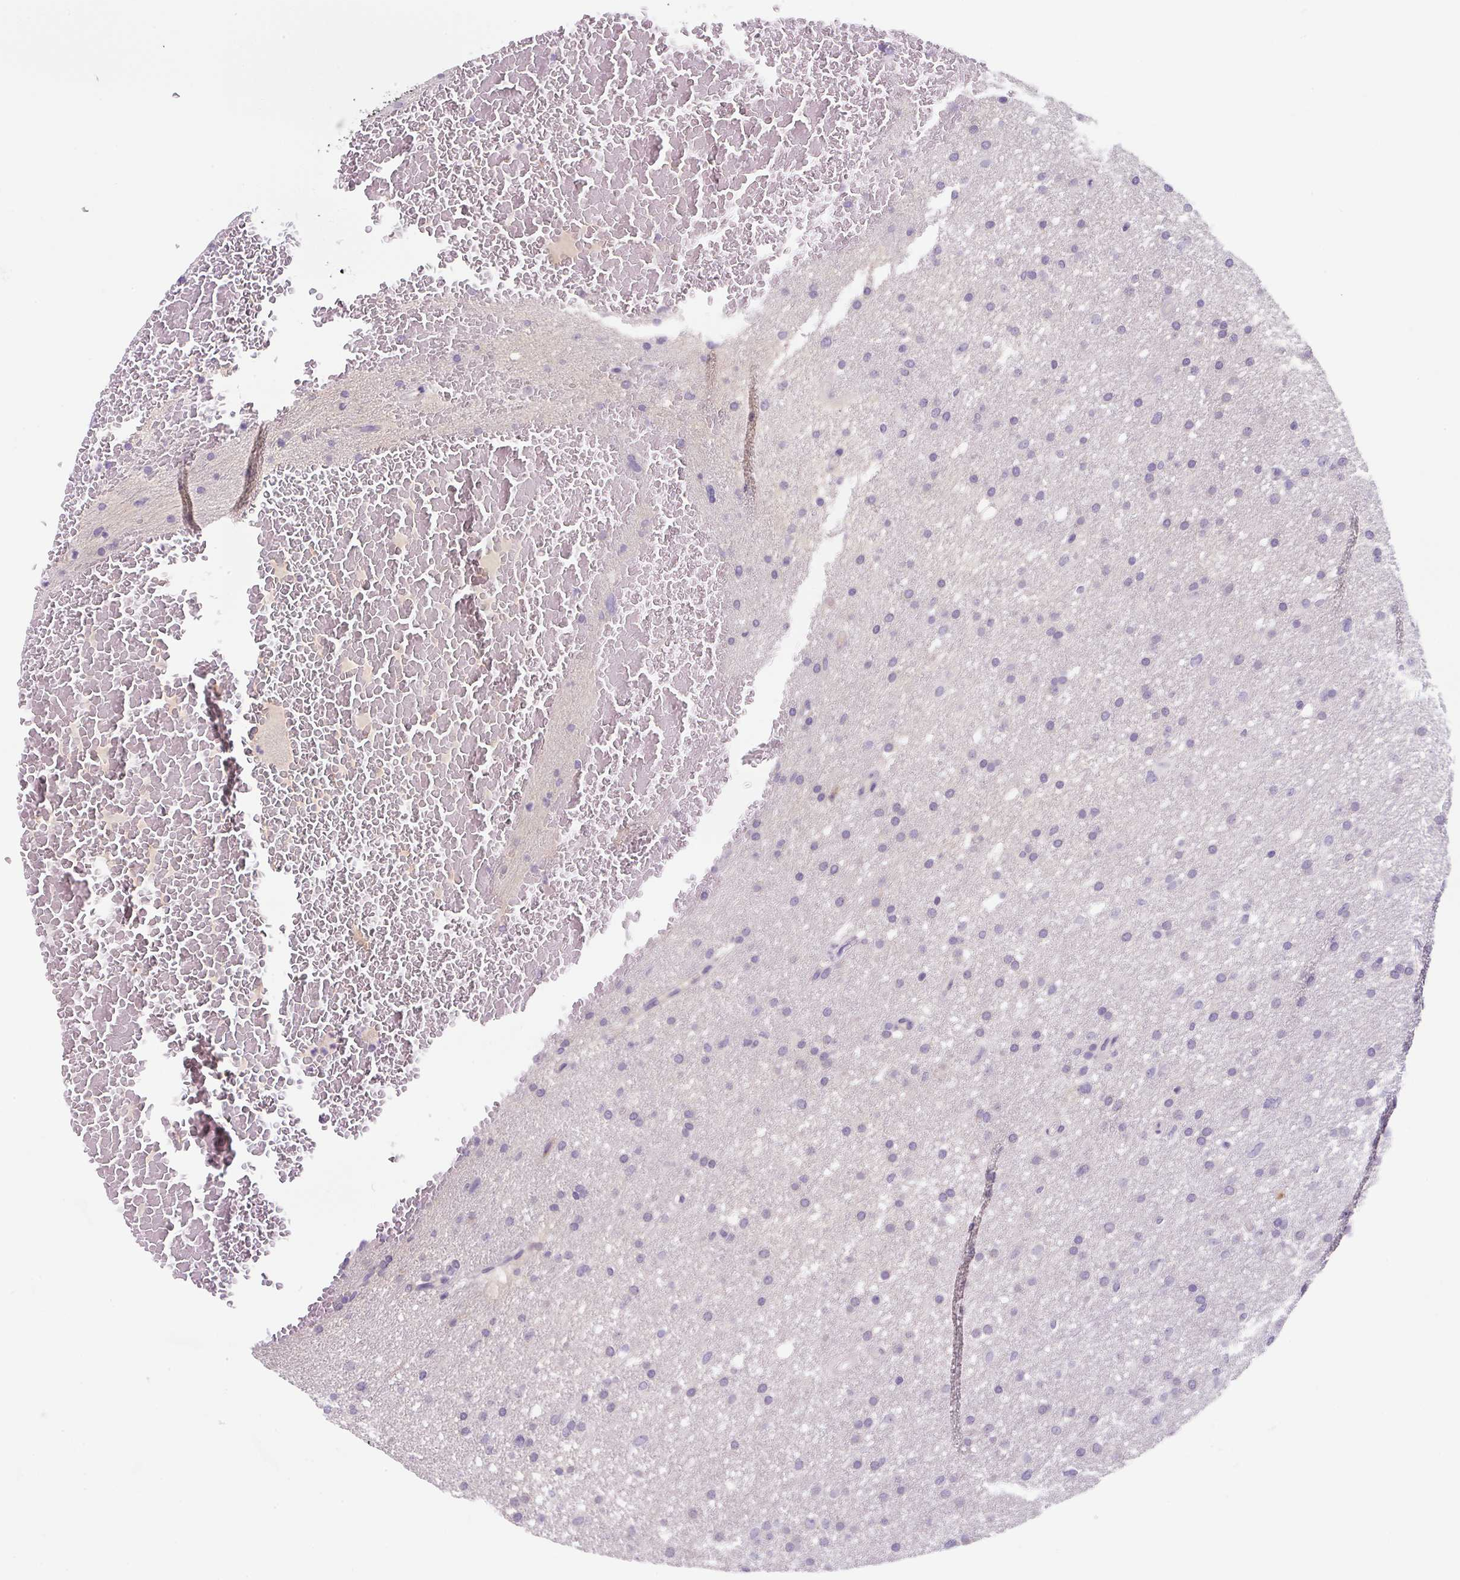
{"staining": {"intensity": "negative", "quantity": "none", "location": "none"}, "tissue": "glioma", "cell_type": "Tumor cells", "image_type": "cancer", "snomed": [{"axis": "morphology", "description": "Glioma, malignant, High grade"}, {"axis": "topography", "description": "Cerebral cortex"}], "caption": "Glioma stained for a protein using immunohistochemistry displays no staining tumor cells.", "gene": "FZD5", "patient": {"sex": "female", "age": 36}}